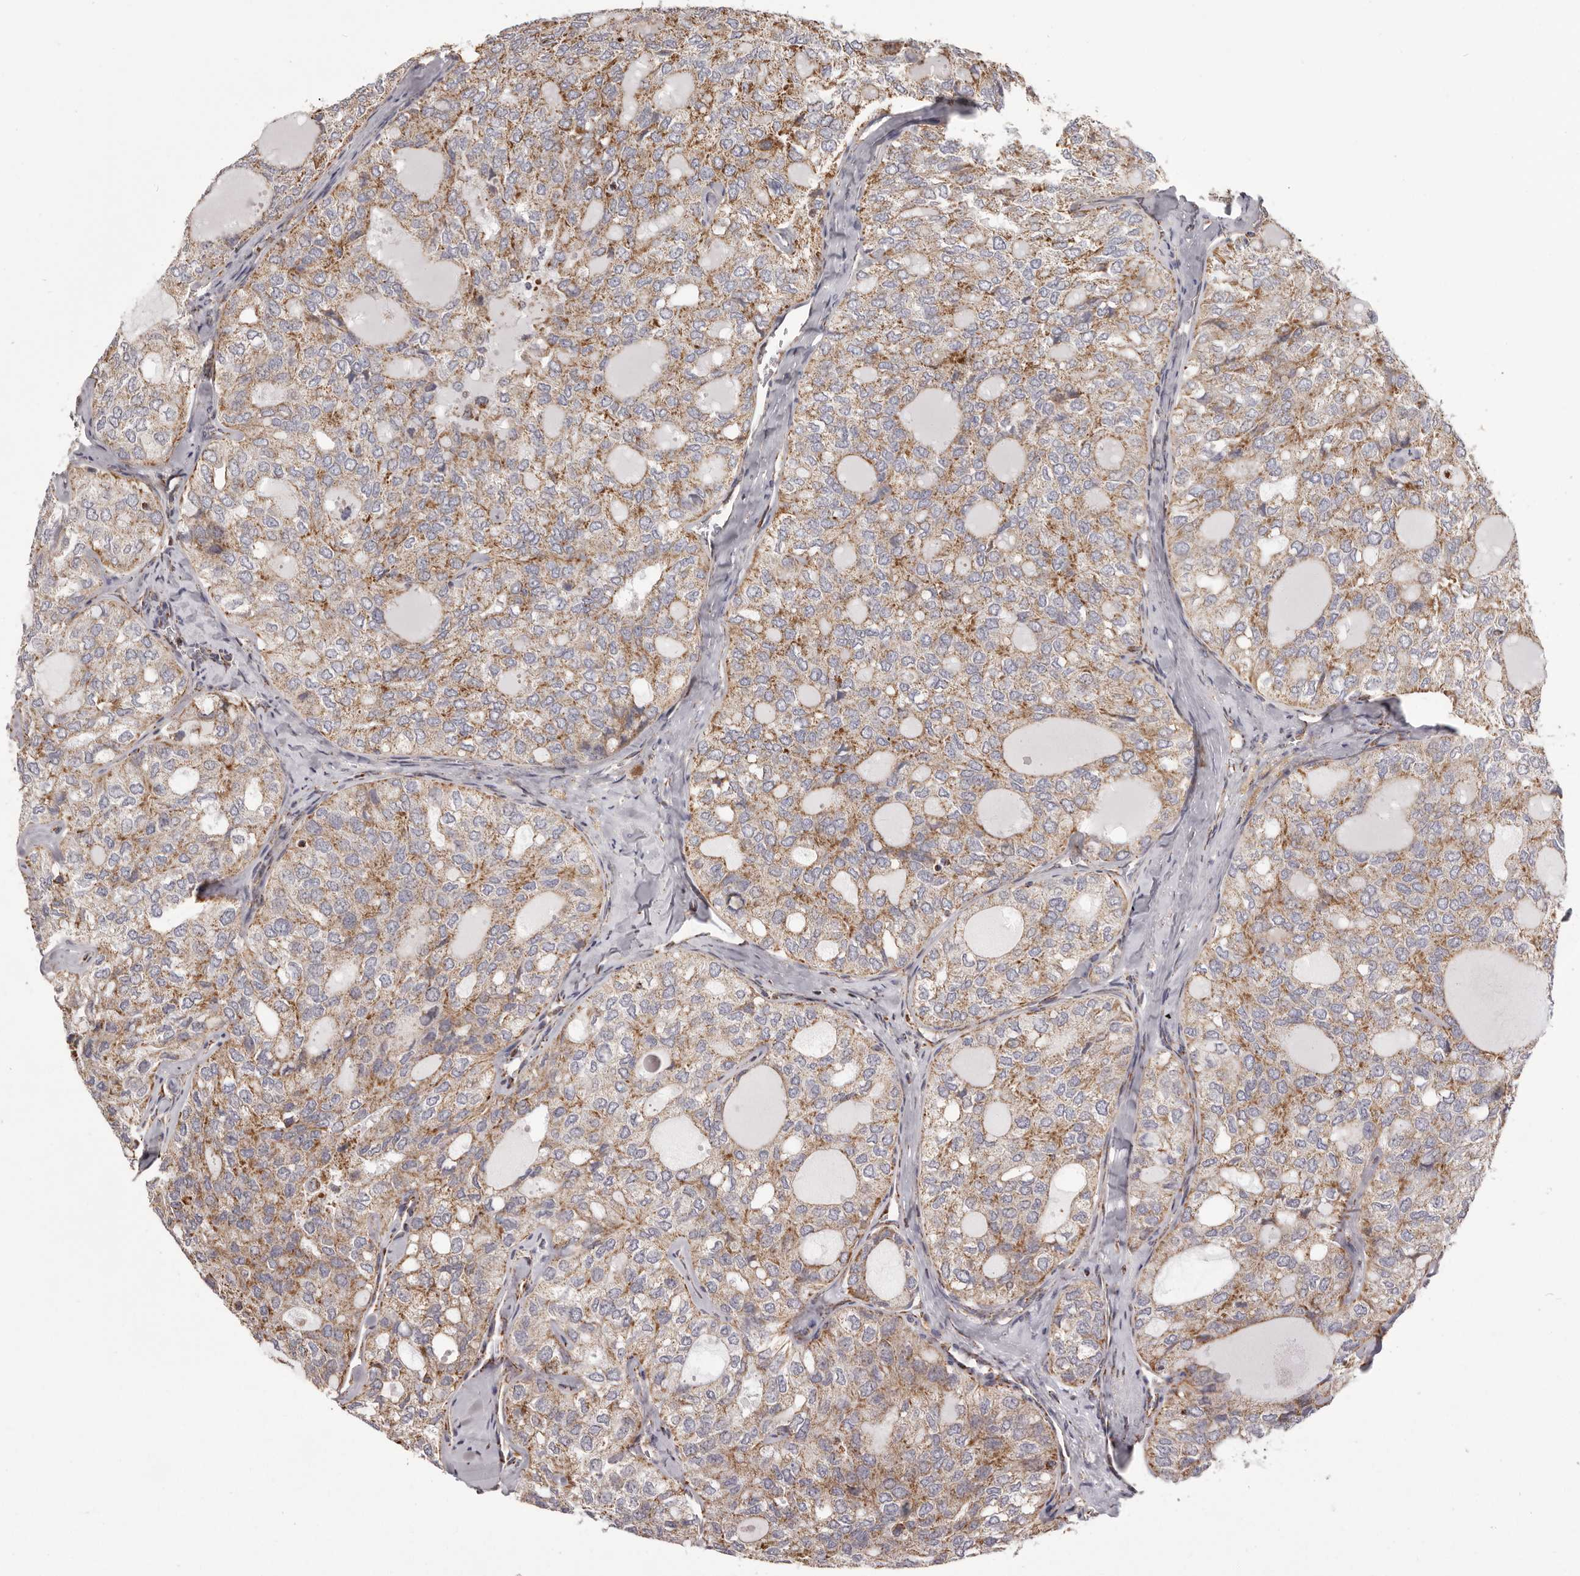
{"staining": {"intensity": "moderate", "quantity": ">75%", "location": "cytoplasmic/membranous"}, "tissue": "thyroid cancer", "cell_type": "Tumor cells", "image_type": "cancer", "snomed": [{"axis": "morphology", "description": "Follicular adenoma carcinoma, NOS"}, {"axis": "topography", "description": "Thyroid gland"}], "caption": "A high-resolution photomicrograph shows IHC staining of follicular adenoma carcinoma (thyroid), which demonstrates moderate cytoplasmic/membranous staining in about >75% of tumor cells.", "gene": "CHRM2", "patient": {"sex": "male", "age": 75}}